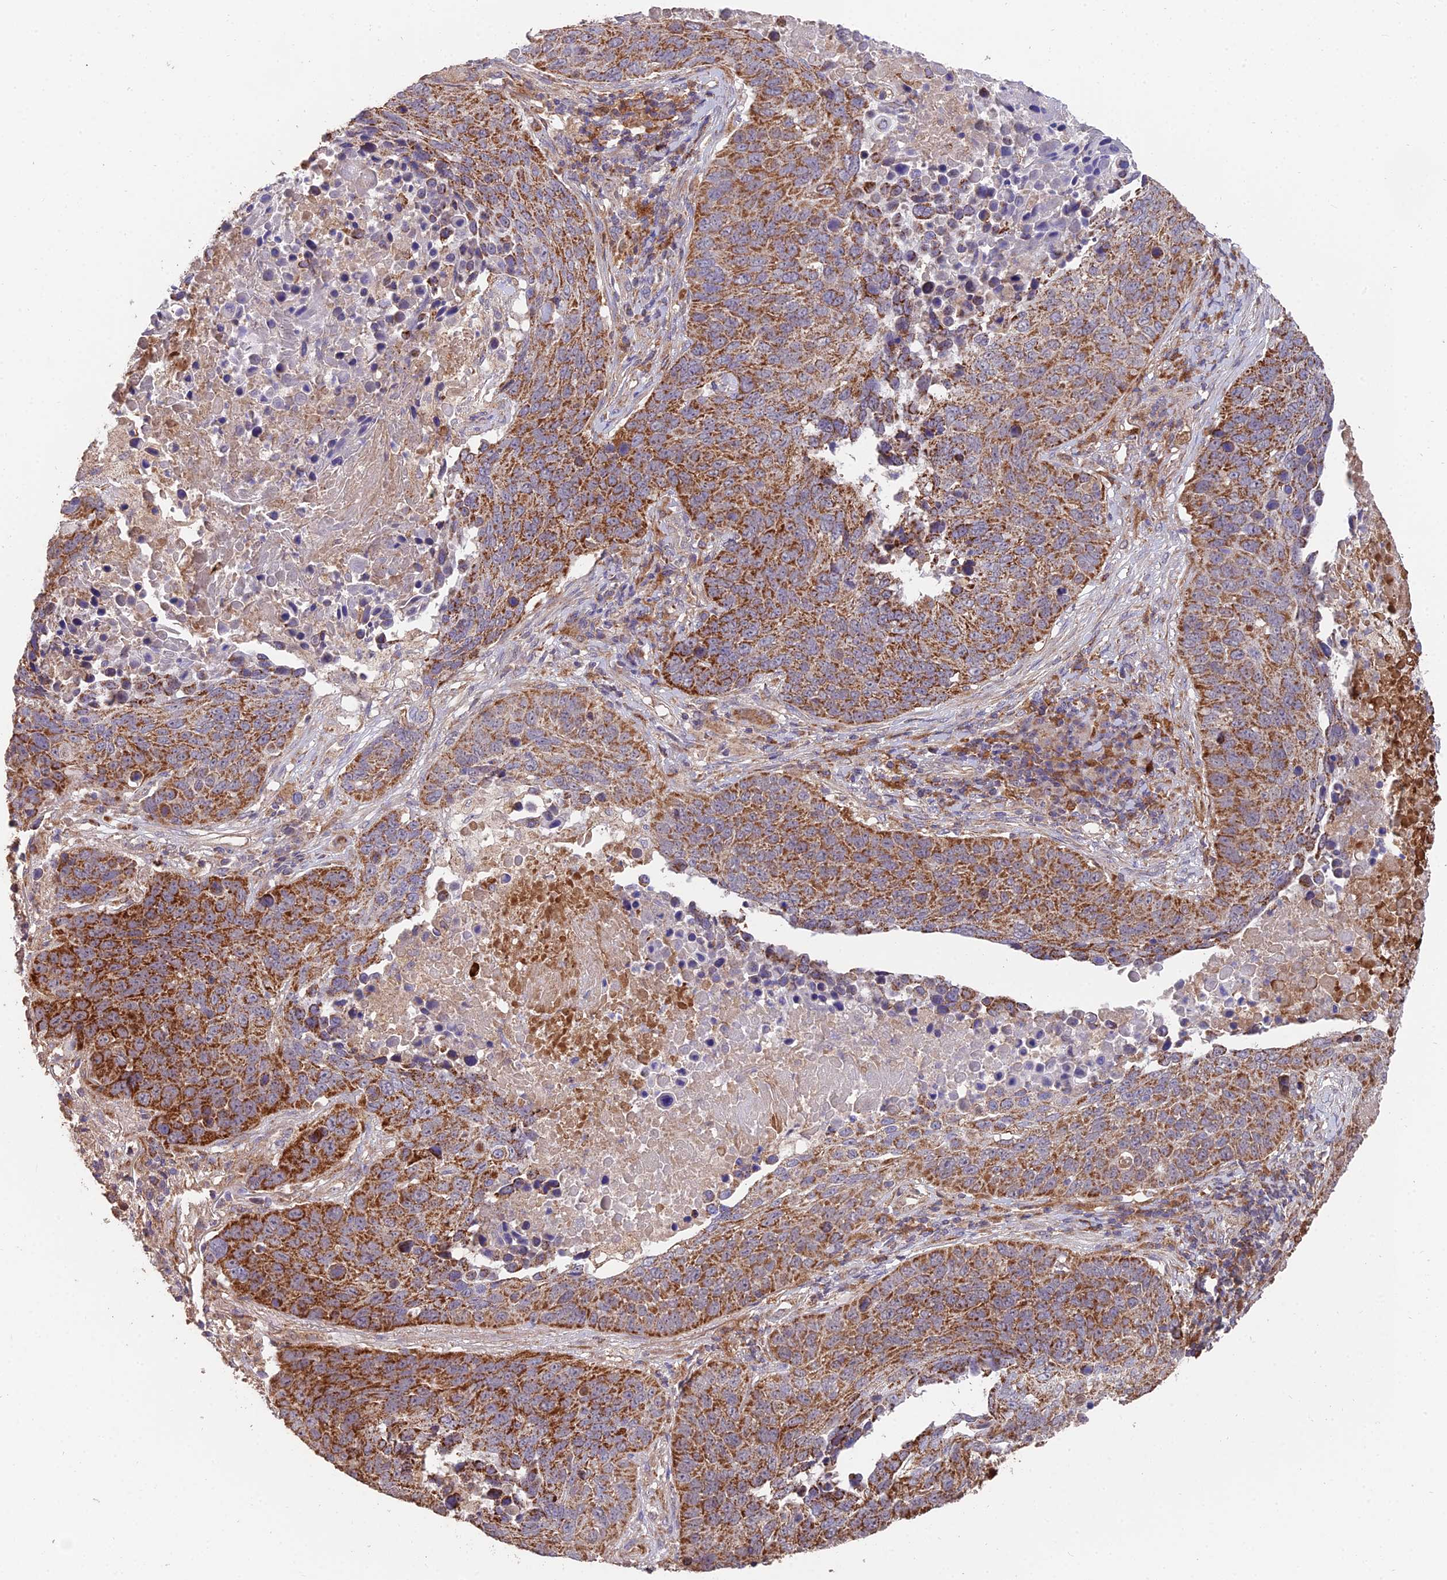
{"staining": {"intensity": "strong", "quantity": ">75%", "location": "cytoplasmic/membranous"}, "tissue": "lung cancer", "cell_type": "Tumor cells", "image_type": "cancer", "snomed": [{"axis": "morphology", "description": "Normal tissue, NOS"}, {"axis": "morphology", "description": "Squamous cell carcinoma, NOS"}, {"axis": "topography", "description": "Lymph node"}, {"axis": "topography", "description": "Lung"}], "caption": "A histopathology image of human squamous cell carcinoma (lung) stained for a protein displays strong cytoplasmic/membranous brown staining in tumor cells.", "gene": "IFT22", "patient": {"sex": "male", "age": 66}}